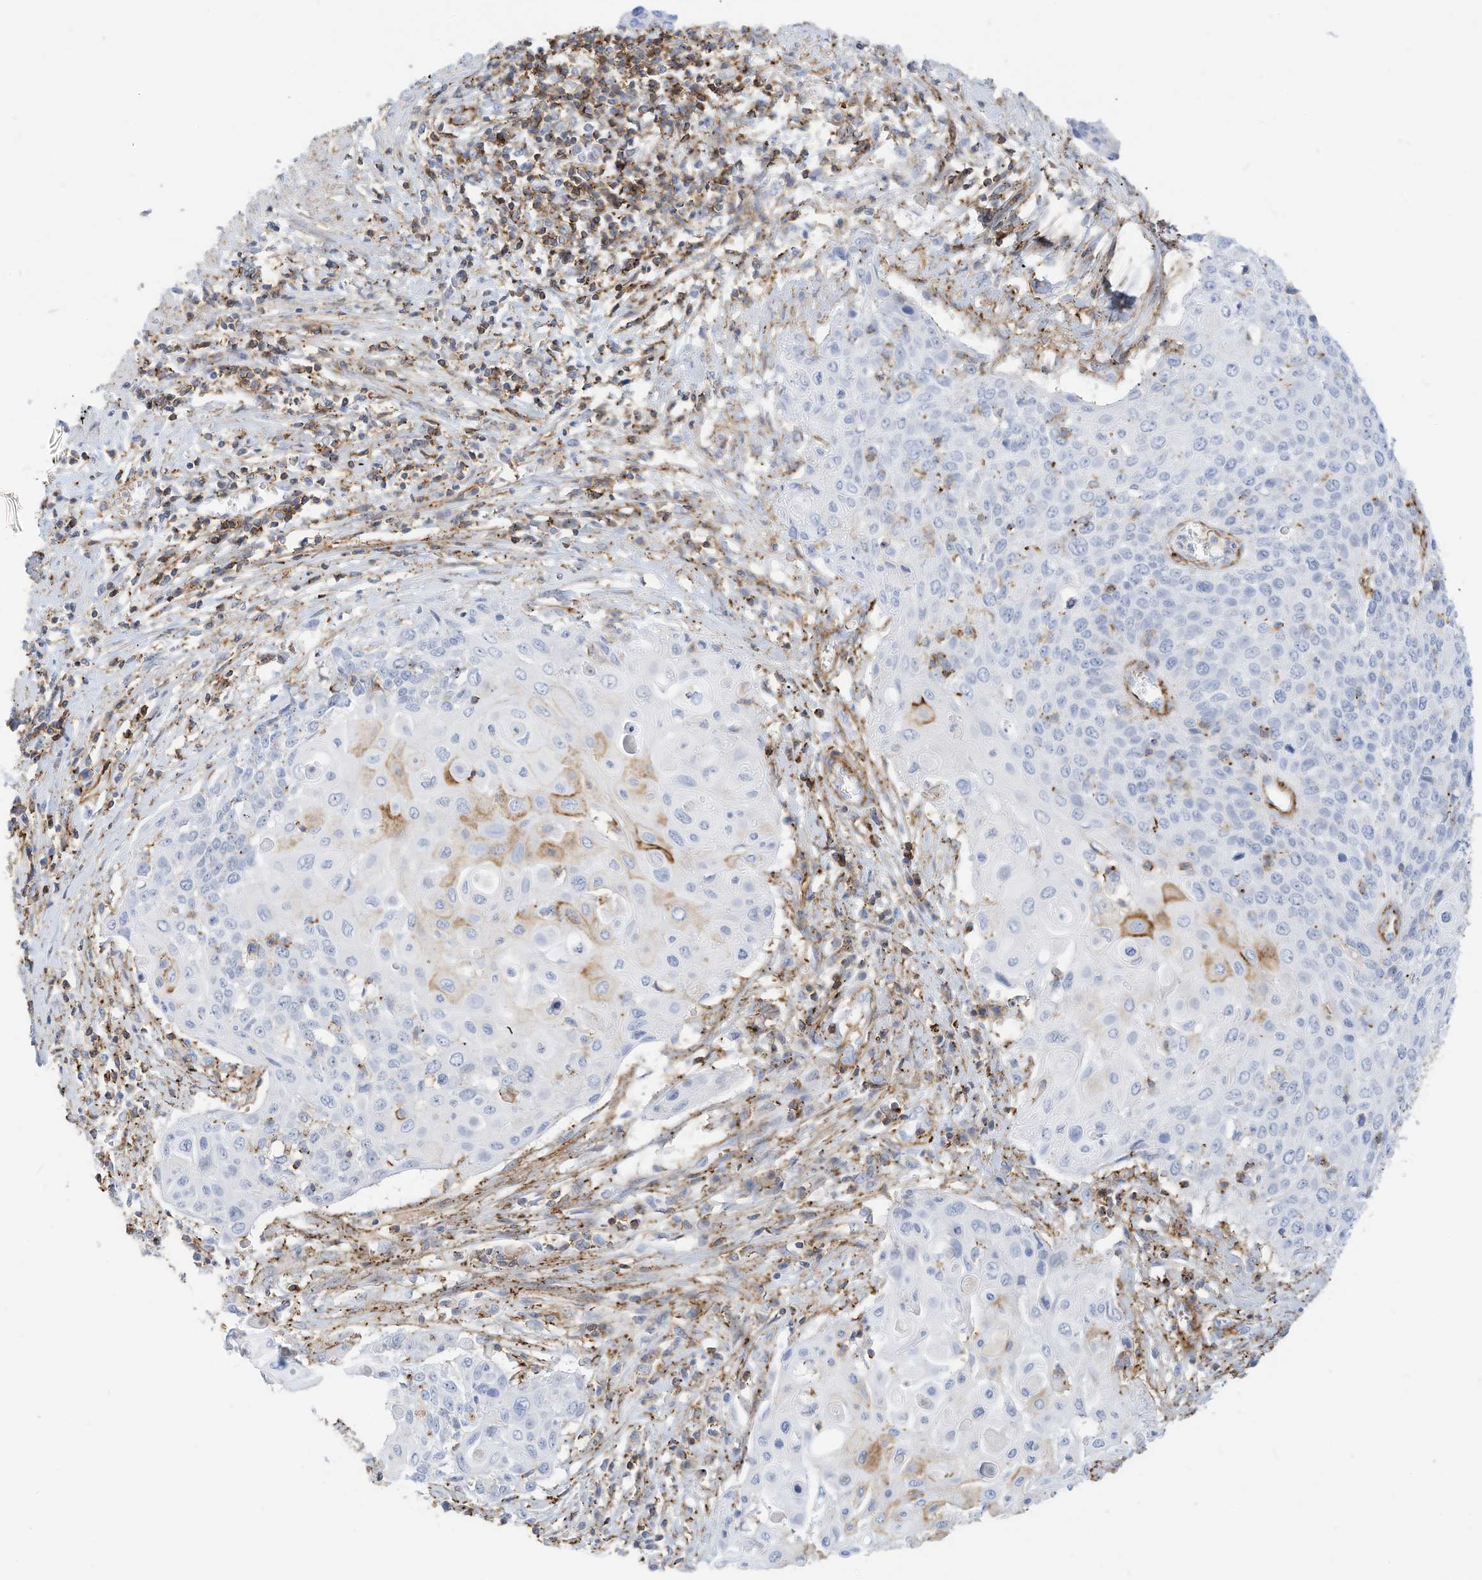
{"staining": {"intensity": "negative", "quantity": "none", "location": "none"}, "tissue": "cervical cancer", "cell_type": "Tumor cells", "image_type": "cancer", "snomed": [{"axis": "morphology", "description": "Squamous cell carcinoma, NOS"}, {"axis": "topography", "description": "Cervix"}], "caption": "Cervical squamous cell carcinoma was stained to show a protein in brown. There is no significant staining in tumor cells.", "gene": "TXNDC9", "patient": {"sex": "female", "age": 39}}